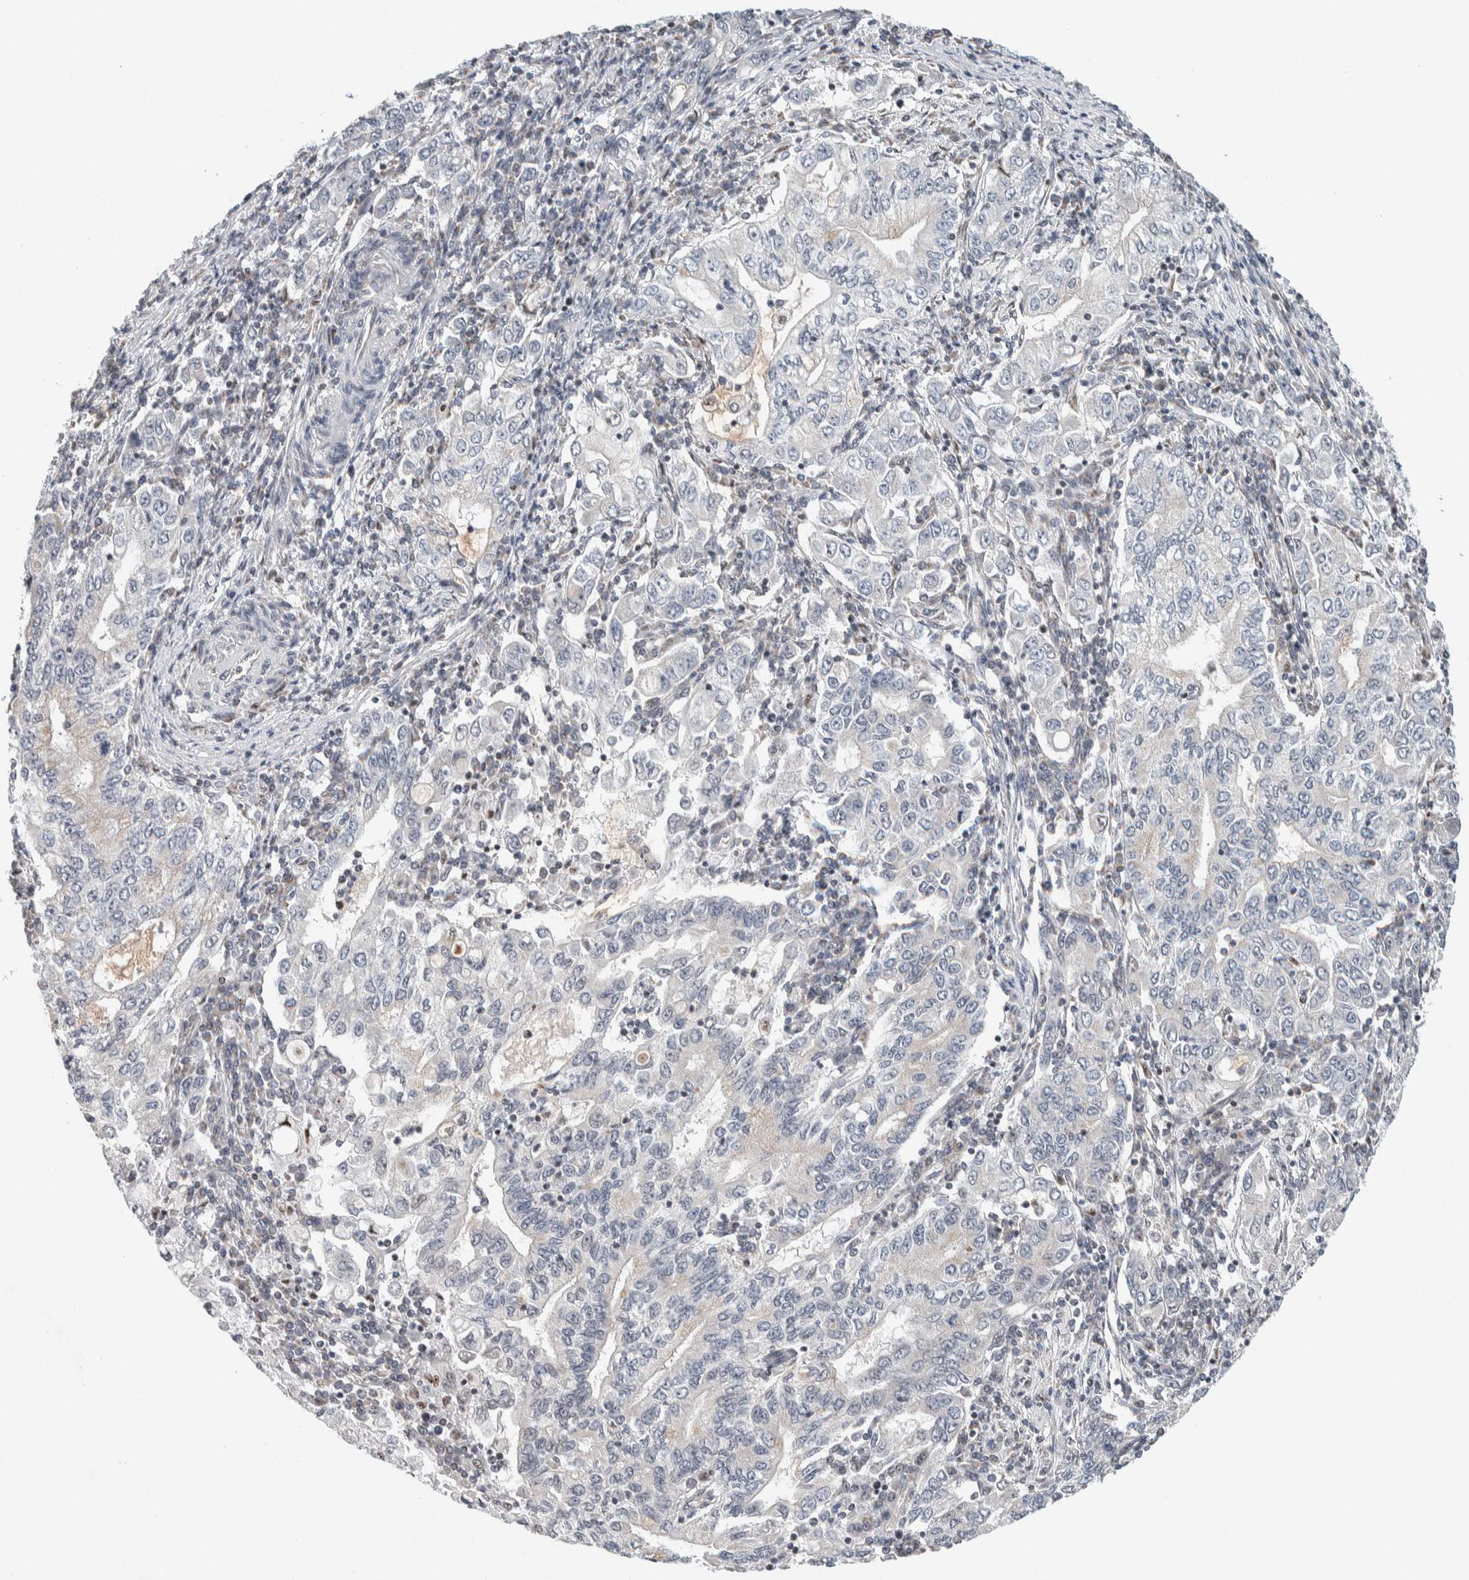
{"staining": {"intensity": "negative", "quantity": "none", "location": "none"}, "tissue": "stomach cancer", "cell_type": "Tumor cells", "image_type": "cancer", "snomed": [{"axis": "morphology", "description": "Adenocarcinoma, NOS"}, {"axis": "topography", "description": "Stomach, lower"}], "caption": "This is an immunohistochemistry micrograph of stomach adenocarcinoma. There is no positivity in tumor cells.", "gene": "NEUROD1", "patient": {"sex": "female", "age": 72}}